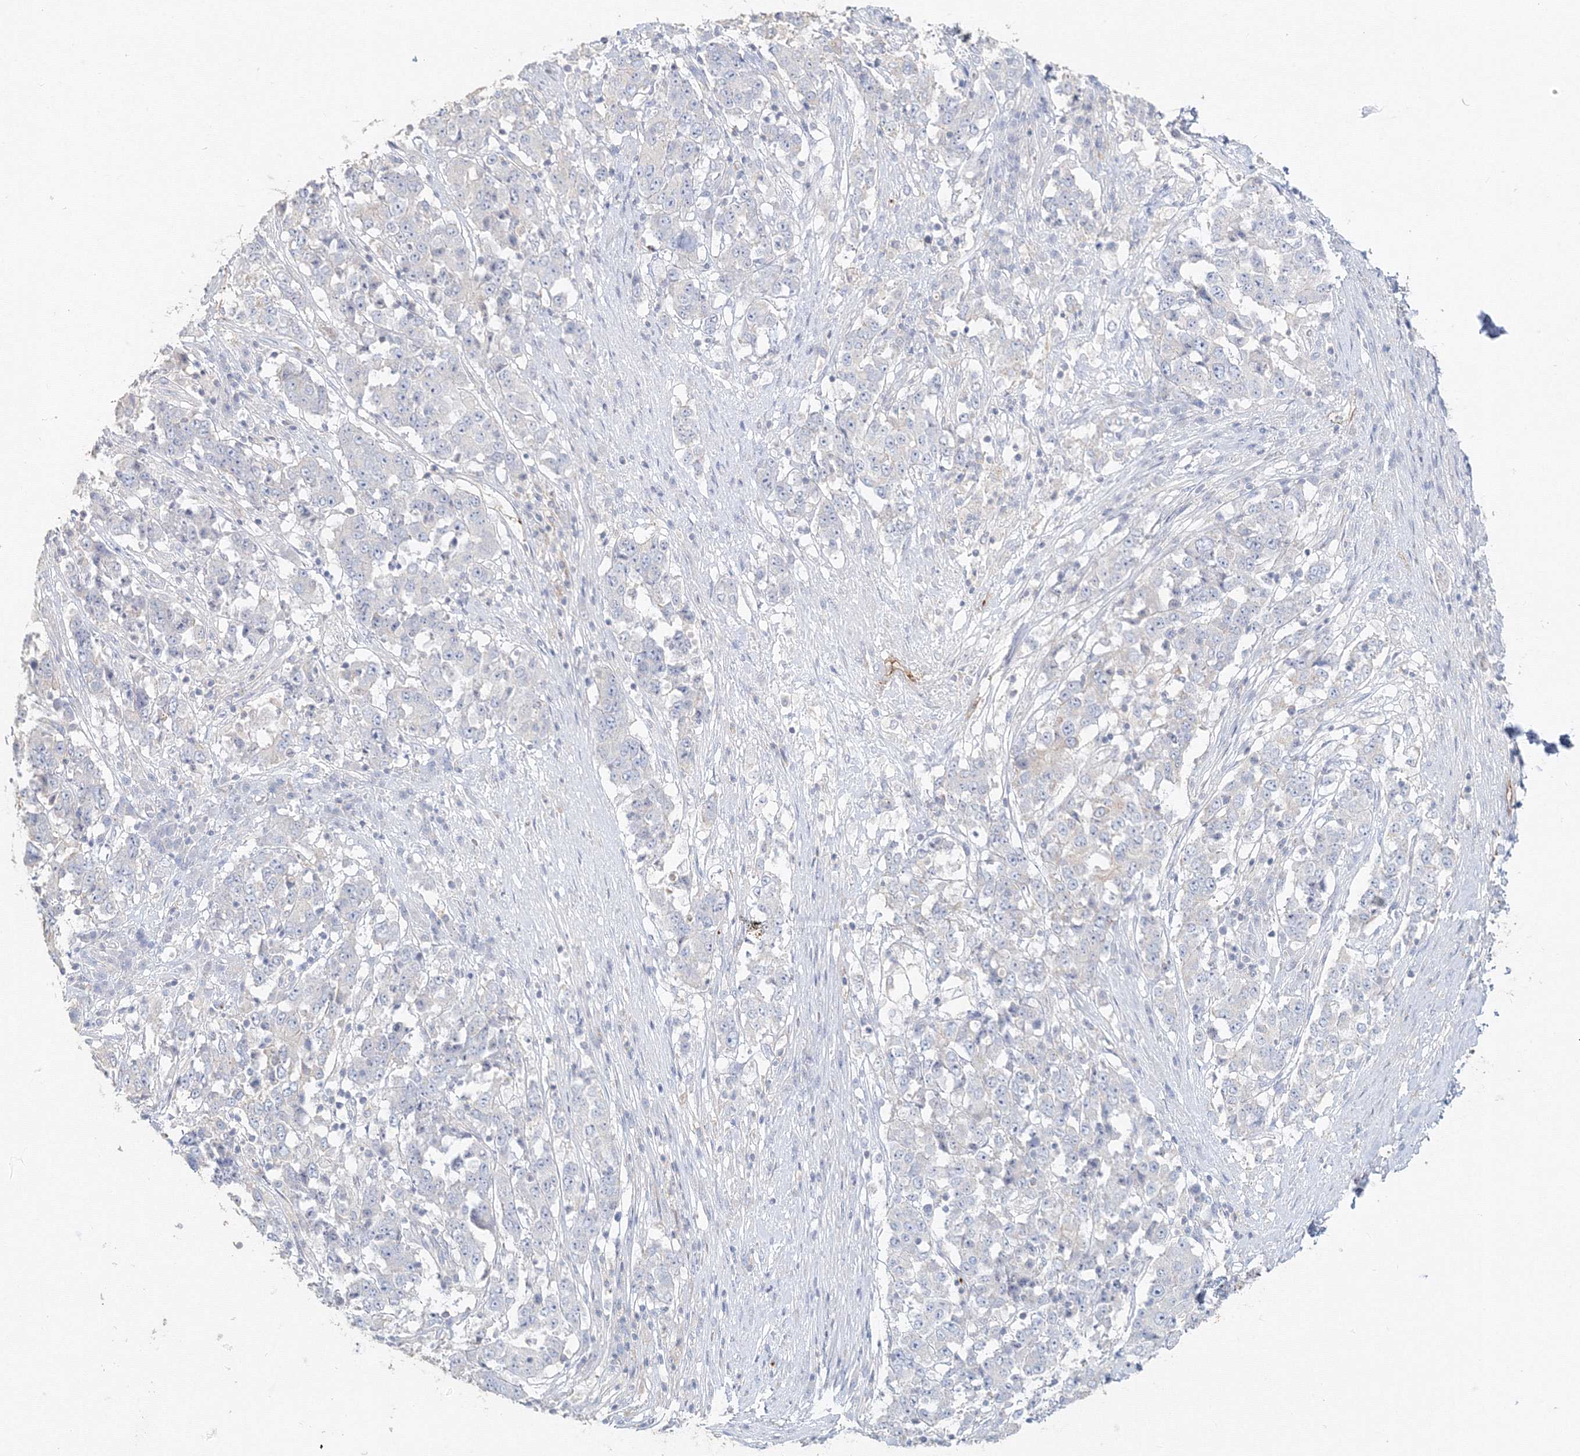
{"staining": {"intensity": "negative", "quantity": "none", "location": "none"}, "tissue": "stomach cancer", "cell_type": "Tumor cells", "image_type": "cancer", "snomed": [{"axis": "morphology", "description": "Adenocarcinoma, NOS"}, {"axis": "topography", "description": "Stomach"}], "caption": "DAB (3,3'-diaminobenzidine) immunohistochemical staining of human stomach cancer (adenocarcinoma) exhibits no significant staining in tumor cells. (DAB (3,3'-diaminobenzidine) immunohistochemistry, high magnification).", "gene": "MMRN1", "patient": {"sex": "male", "age": 59}}